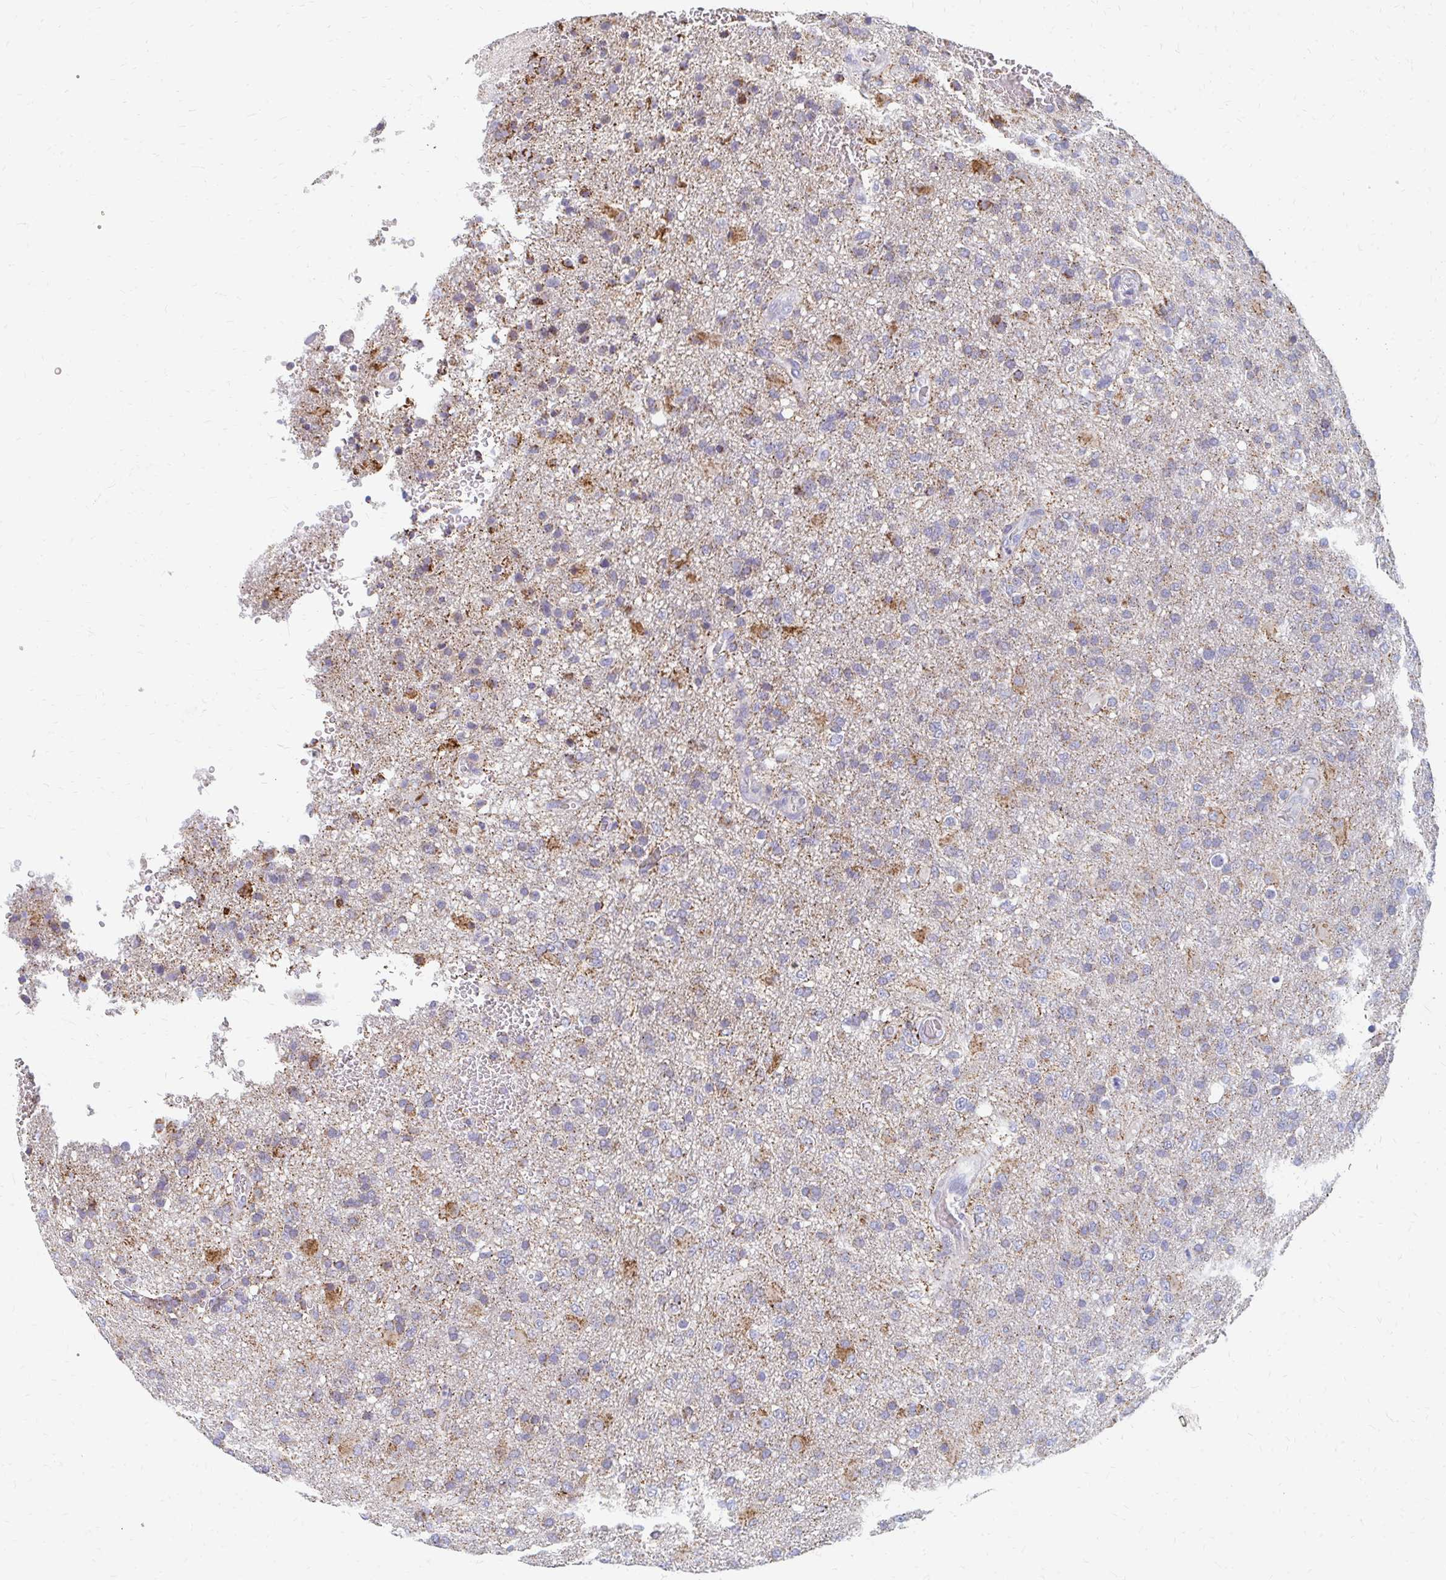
{"staining": {"intensity": "moderate", "quantity": "<25%", "location": "cytoplasmic/membranous"}, "tissue": "glioma", "cell_type": "Tumor cells", "image_type": "cancer", "snomed": [{"axis": "morphology", "description": "Glioma, malignant, High grade"}, {"axis": "topography", "description": "Brain"}], "caption": "Immunohistochemistry (IHC) of malignant glioma (high-grade) displays low levels of moderate cytoplasmic/membranous positivity in approximately <25% of tumor cells.", "gene": "OR10V1", "patient": {"sex": "female", "age": 74}}